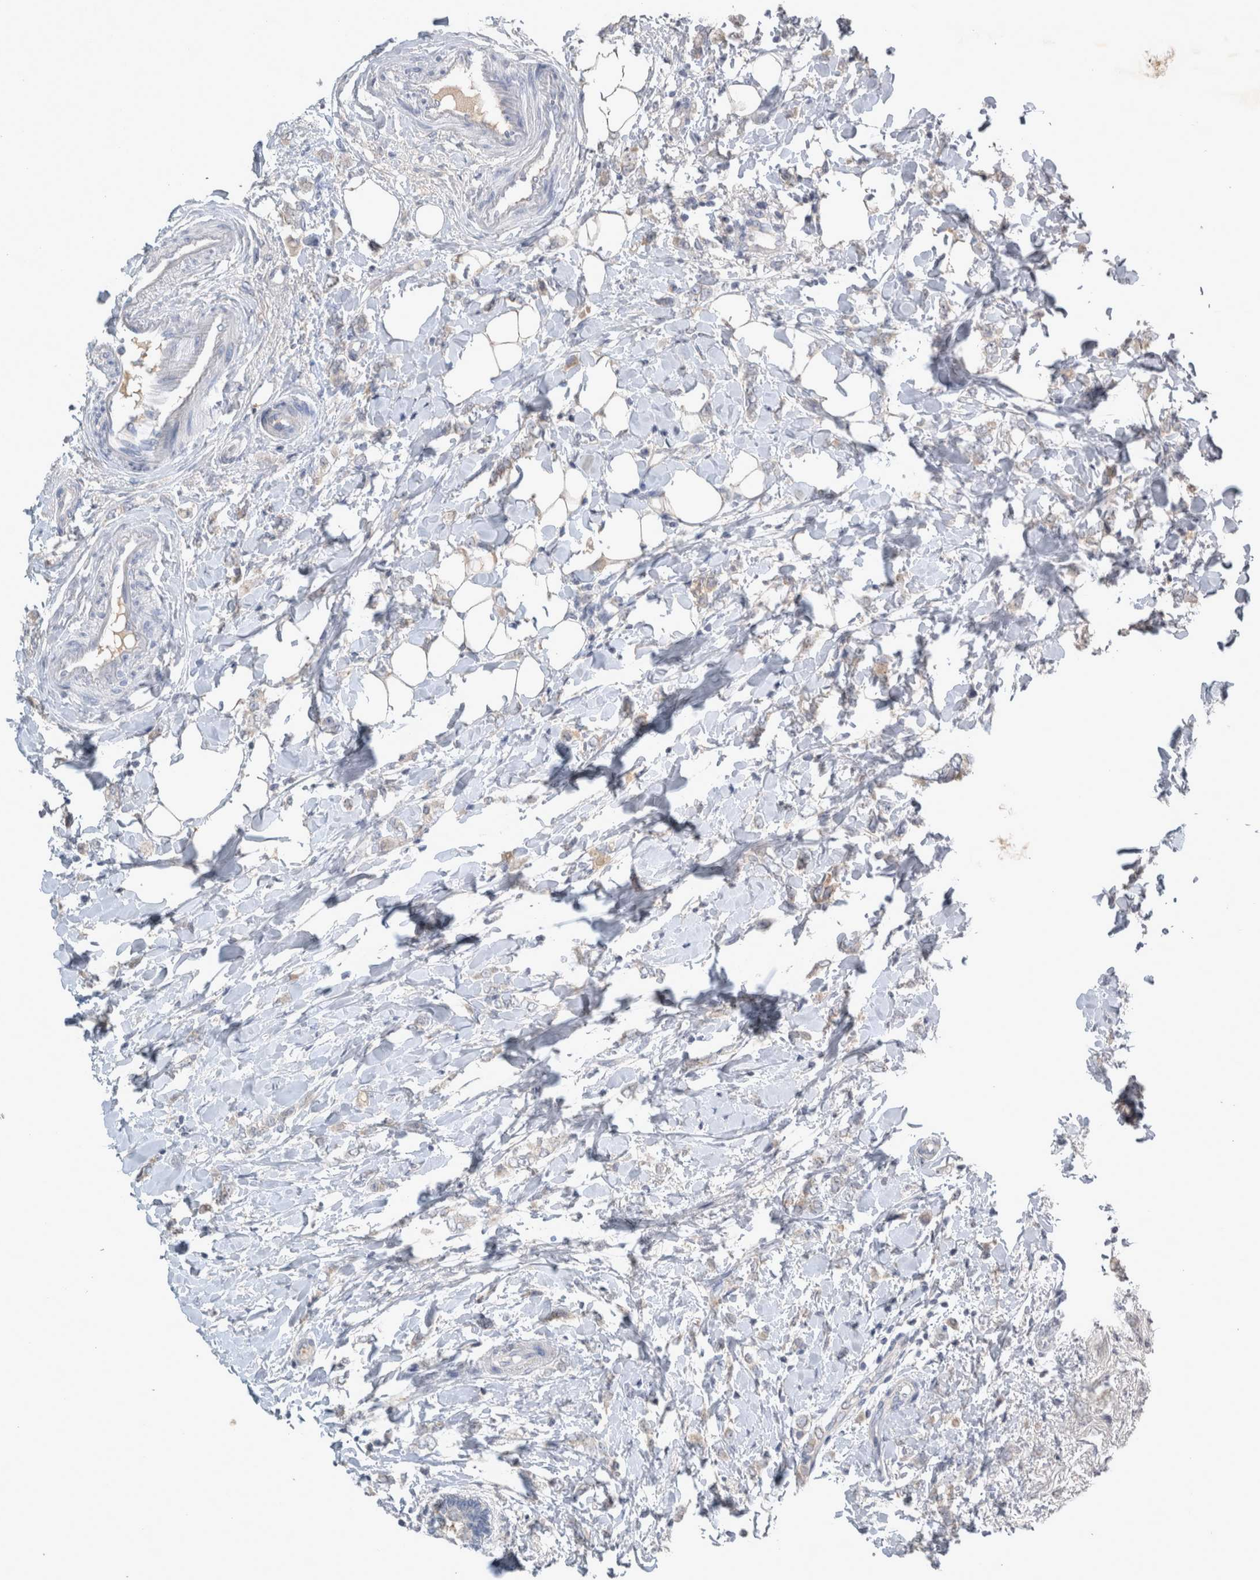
{"staining": {"intensity": "negative", "quantity": "none", "location": "none"}, "tissue": "breast cancer", "cell_type": "Tumor cells", "image_type": "cancer", "snomed": [{"axis": "morphology", "description": "Normal tissue, NOS"}, {"axis": "morphology", "description": "Lobular carcinoma"}, {"axis": "topography", "description": "Breast"}], "caption": "IHC photomicrograph of neoplastic tissue: breast lobular carcinoma stained with DAB (3,3'-diaminobenzidine) exhibits no significant protein expression in tumor cells.", "gene": "SLC22A11", "patient": {"sex": "female", "age": 47}}